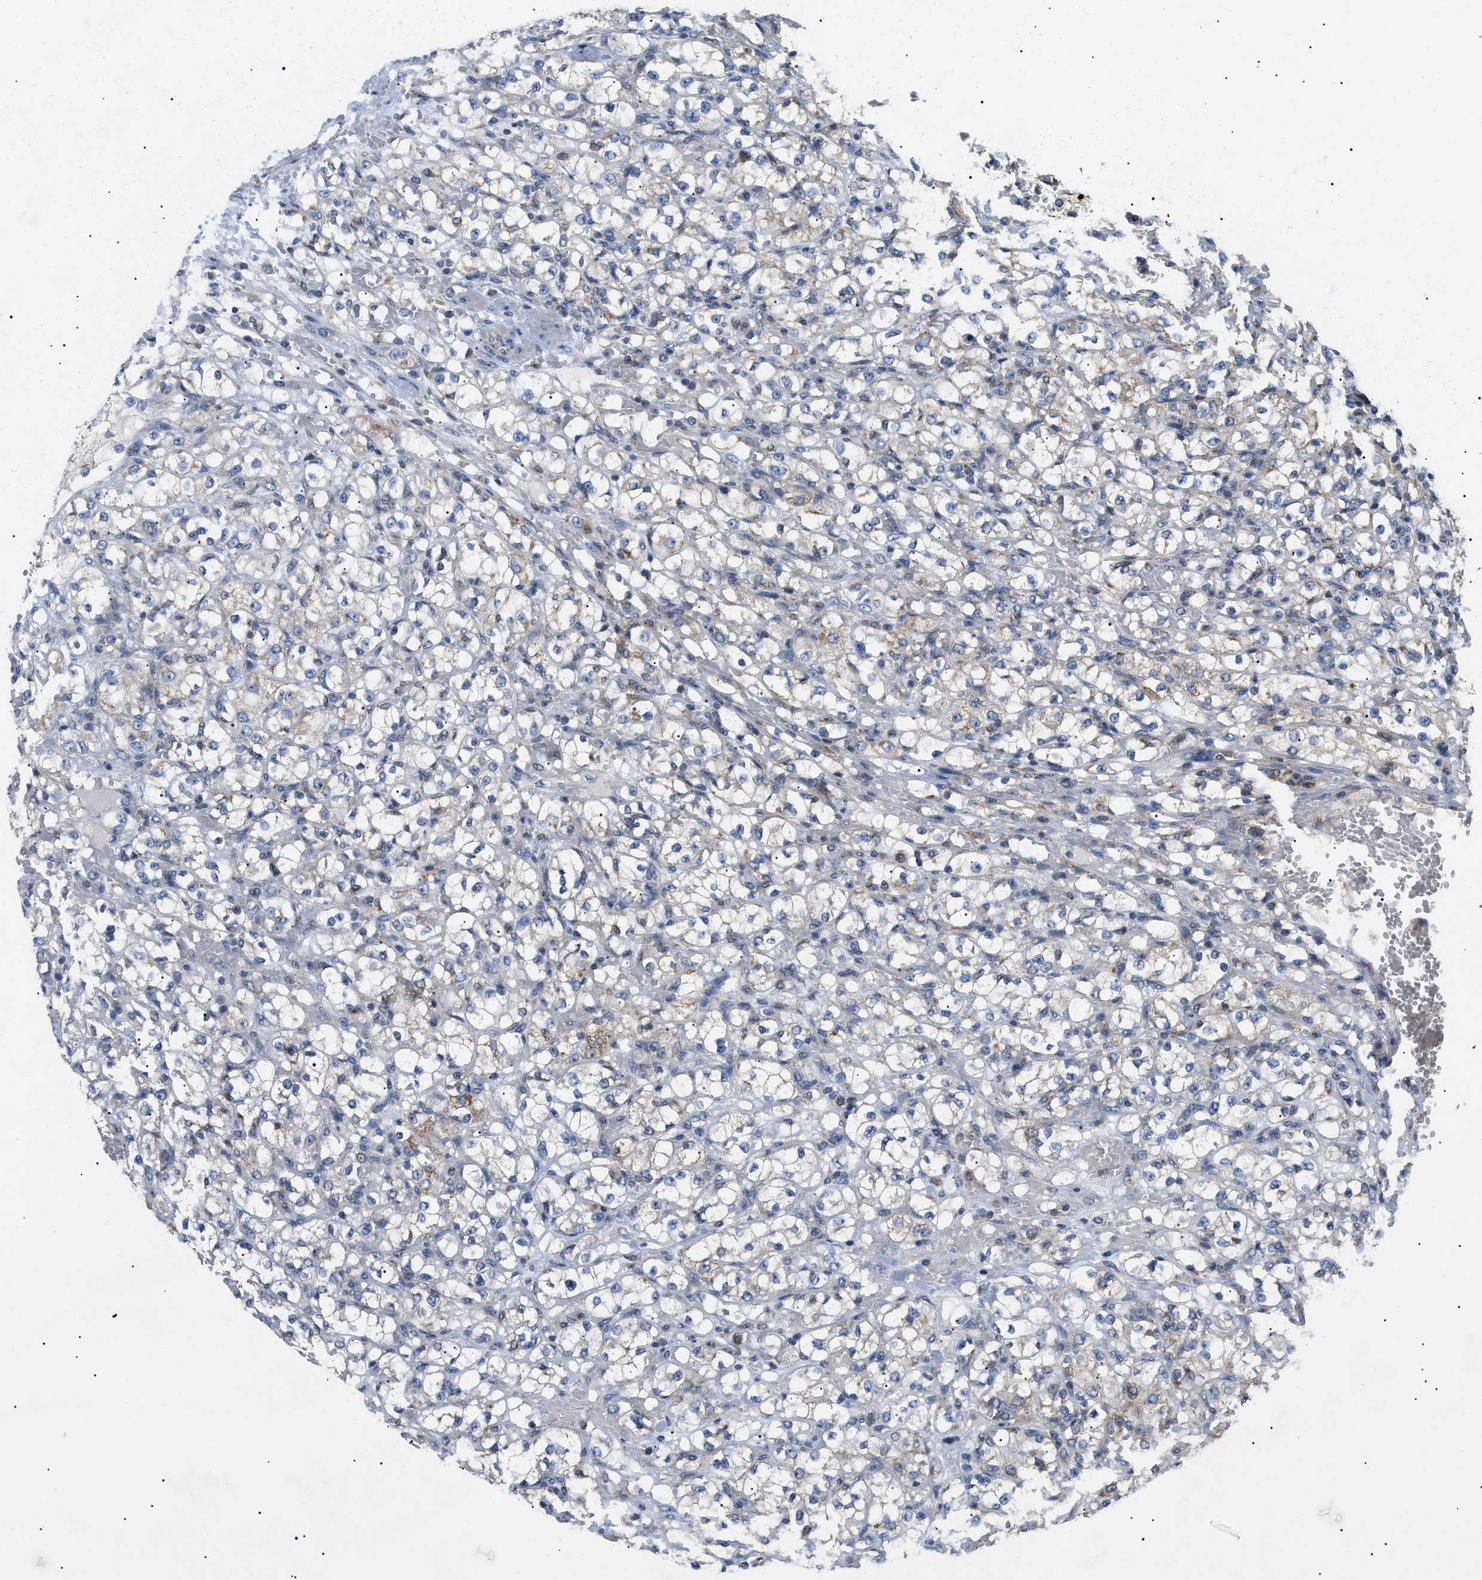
{"staining": {"intensity": "weak", "quantity": "25%-75%", "location": "cytoplasmic/membranous"}, "tissue": "renal cancer", "cell_type": "Tumor cells", "image_type": "cancer", "snomed": [{"axis": "morphology", "description": "Normal tissue, NOS"}, {"axis": "morphology", "description": "Adenocarcinoma, NOS"}, {"axis": "topography", "description": "Kidney"}], "caption": "Brown immunohistochemical staining in human renal adenocarcinoma demonstrates weak cytoplasmic/membranous positivity in approximately 25%-75% of tumor cells. Nuclei are stained in blue.", "gene": "TOMM6", "patient": {"sex": "male", "age": 61}}